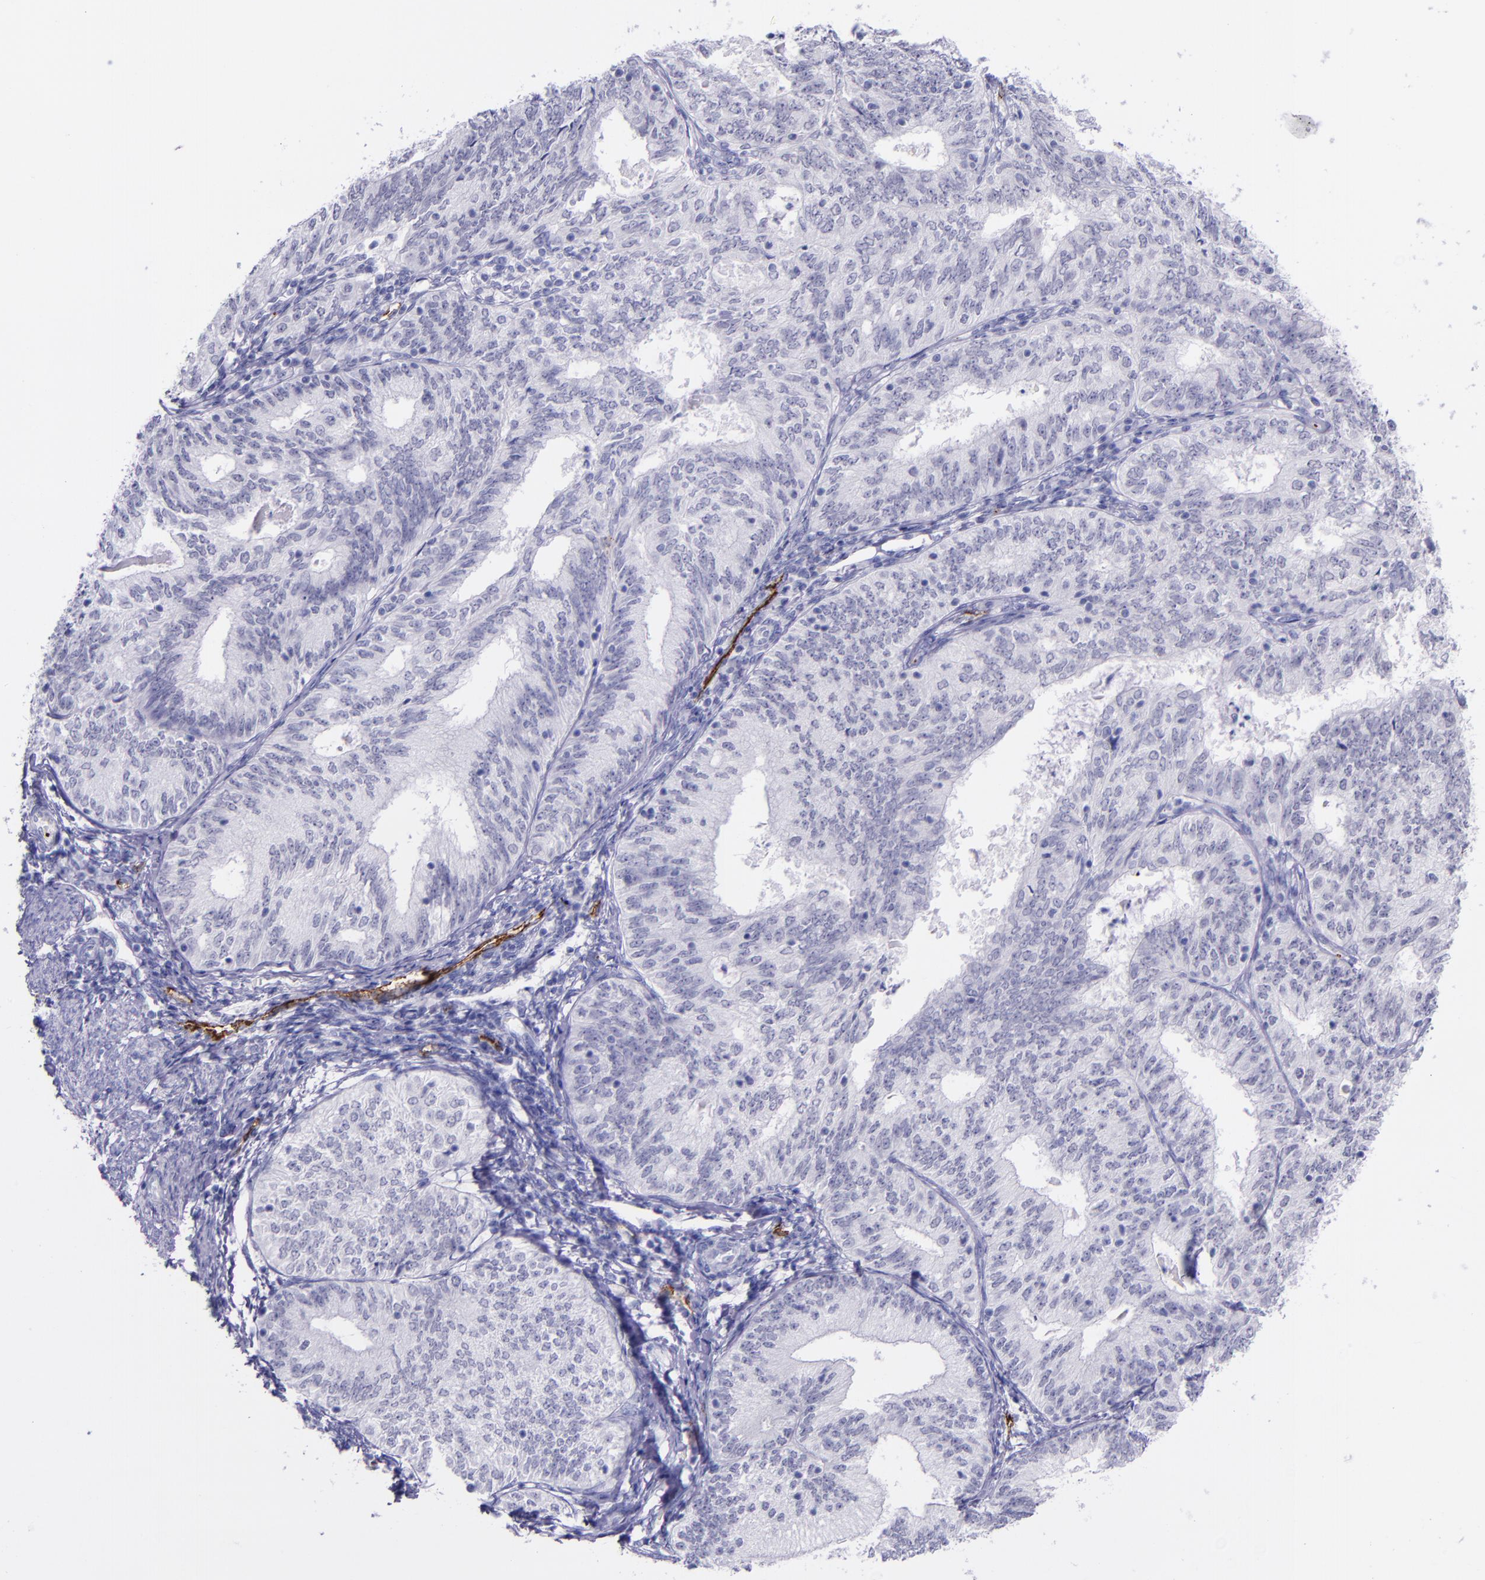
{"staining": {"intensity": "negative", "quantity": "none", "location": "none"}, "tissue": "endometrial cancer", "cell_type": "Tumor cells", "image_type": "cancer", "snomed": [{"axis": "morphology", "description": "Adenocarcinoma, NOS"}, {"axis": "topography", "description": "Endometrium"}], "caption": "A micrograph of endometrial cancer stained for a protein displays no brown staining in tumor cells. (Stains: DAB immunohistochemistry (IHC) with hematoxylin counter stain, Microscopy: brightfield microscopy at high magnification).", "gene": "SELE", "patient": {"sex": "female", "age": 69}}